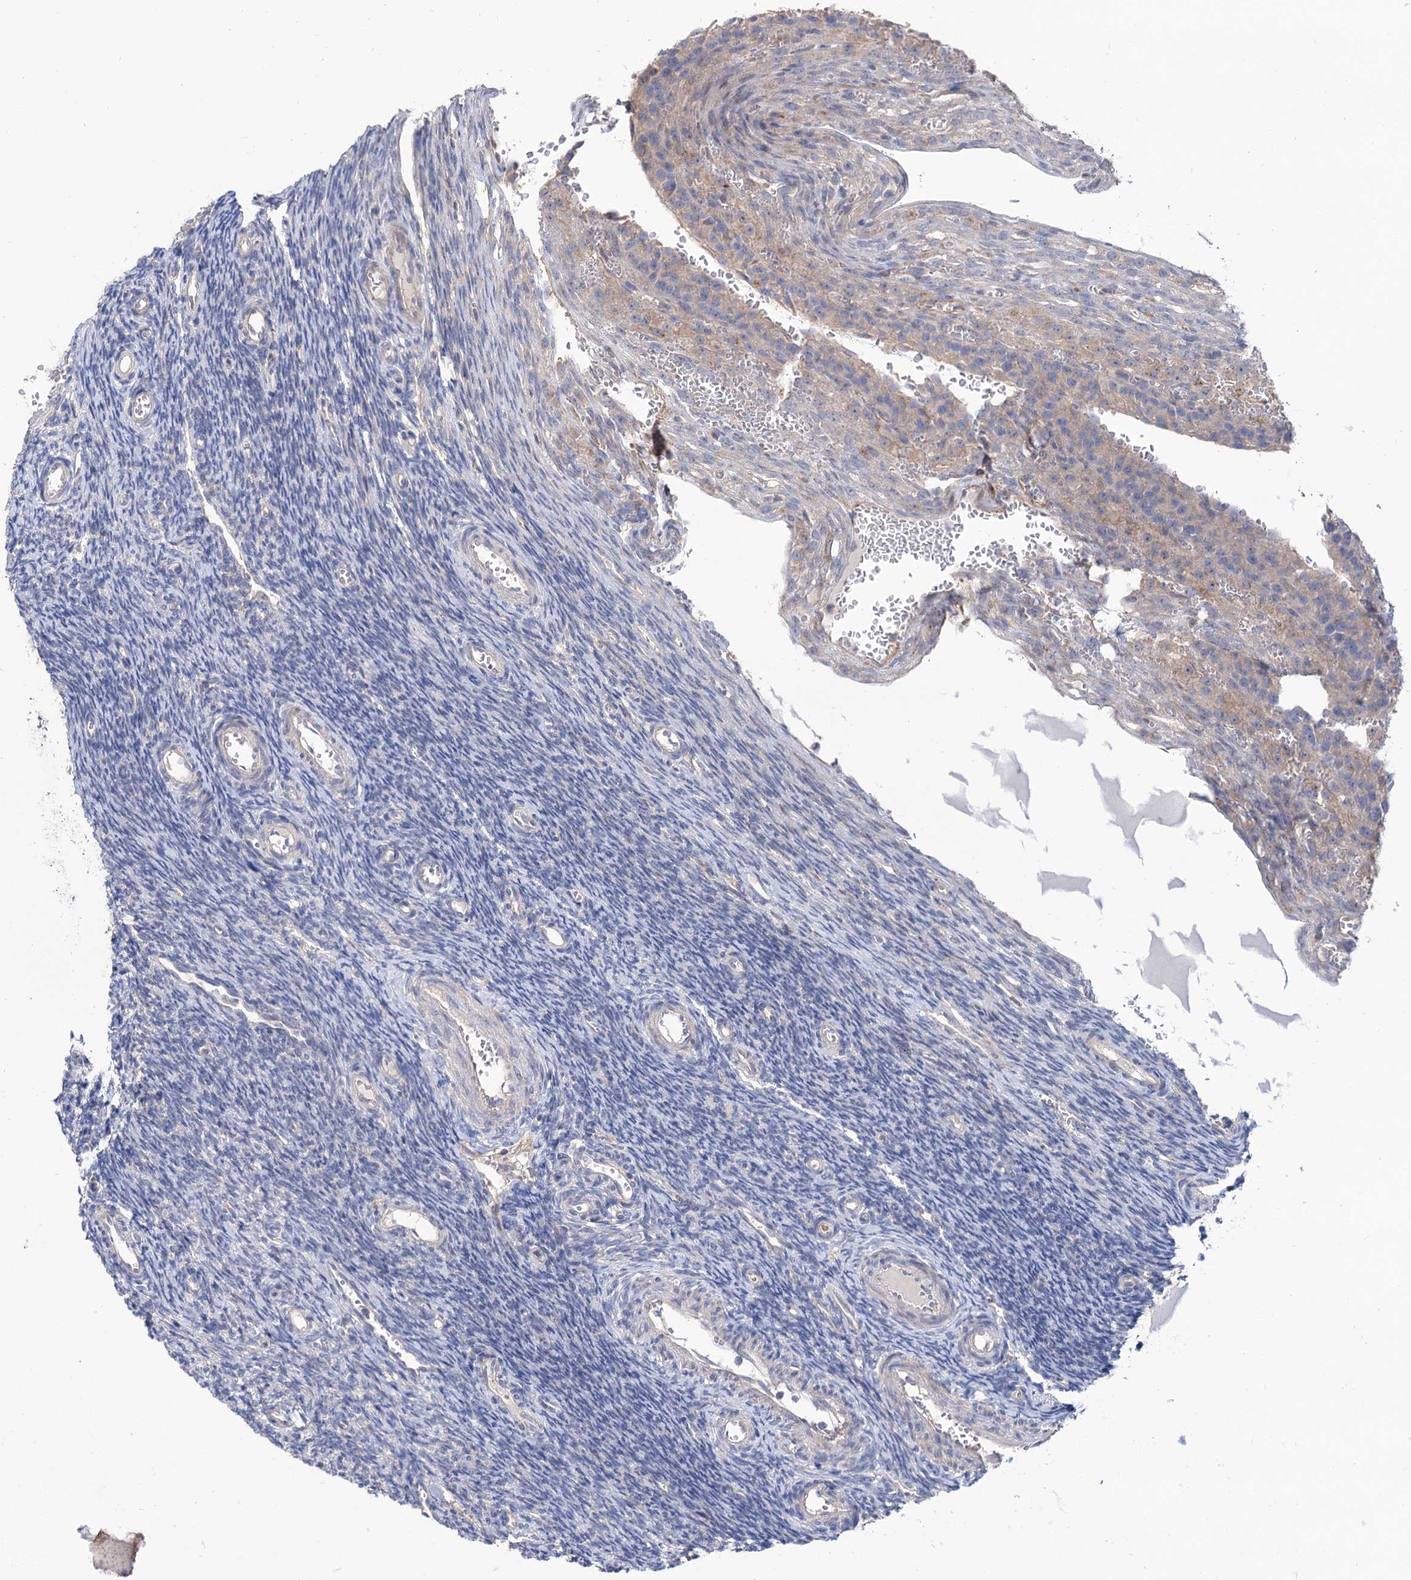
{"staining": {"intensity": "negative", "quantity": "none", "location": "none"}, "tissue": "ovary", "cell_type": "Ovarian stroma cells", "image_type": "normal", "snomed": [{"axis": "morphology", "description": "Normal tissue, NOS"}, {"axis": "topography", "description": "Ovary"}], "caption": "This is an IHC micrograph of unremarkable ovary. There is no positivity in ovarian stroma cells.", "gene": "SEC24A", "patient": {"sex": "female", "age": 39}}